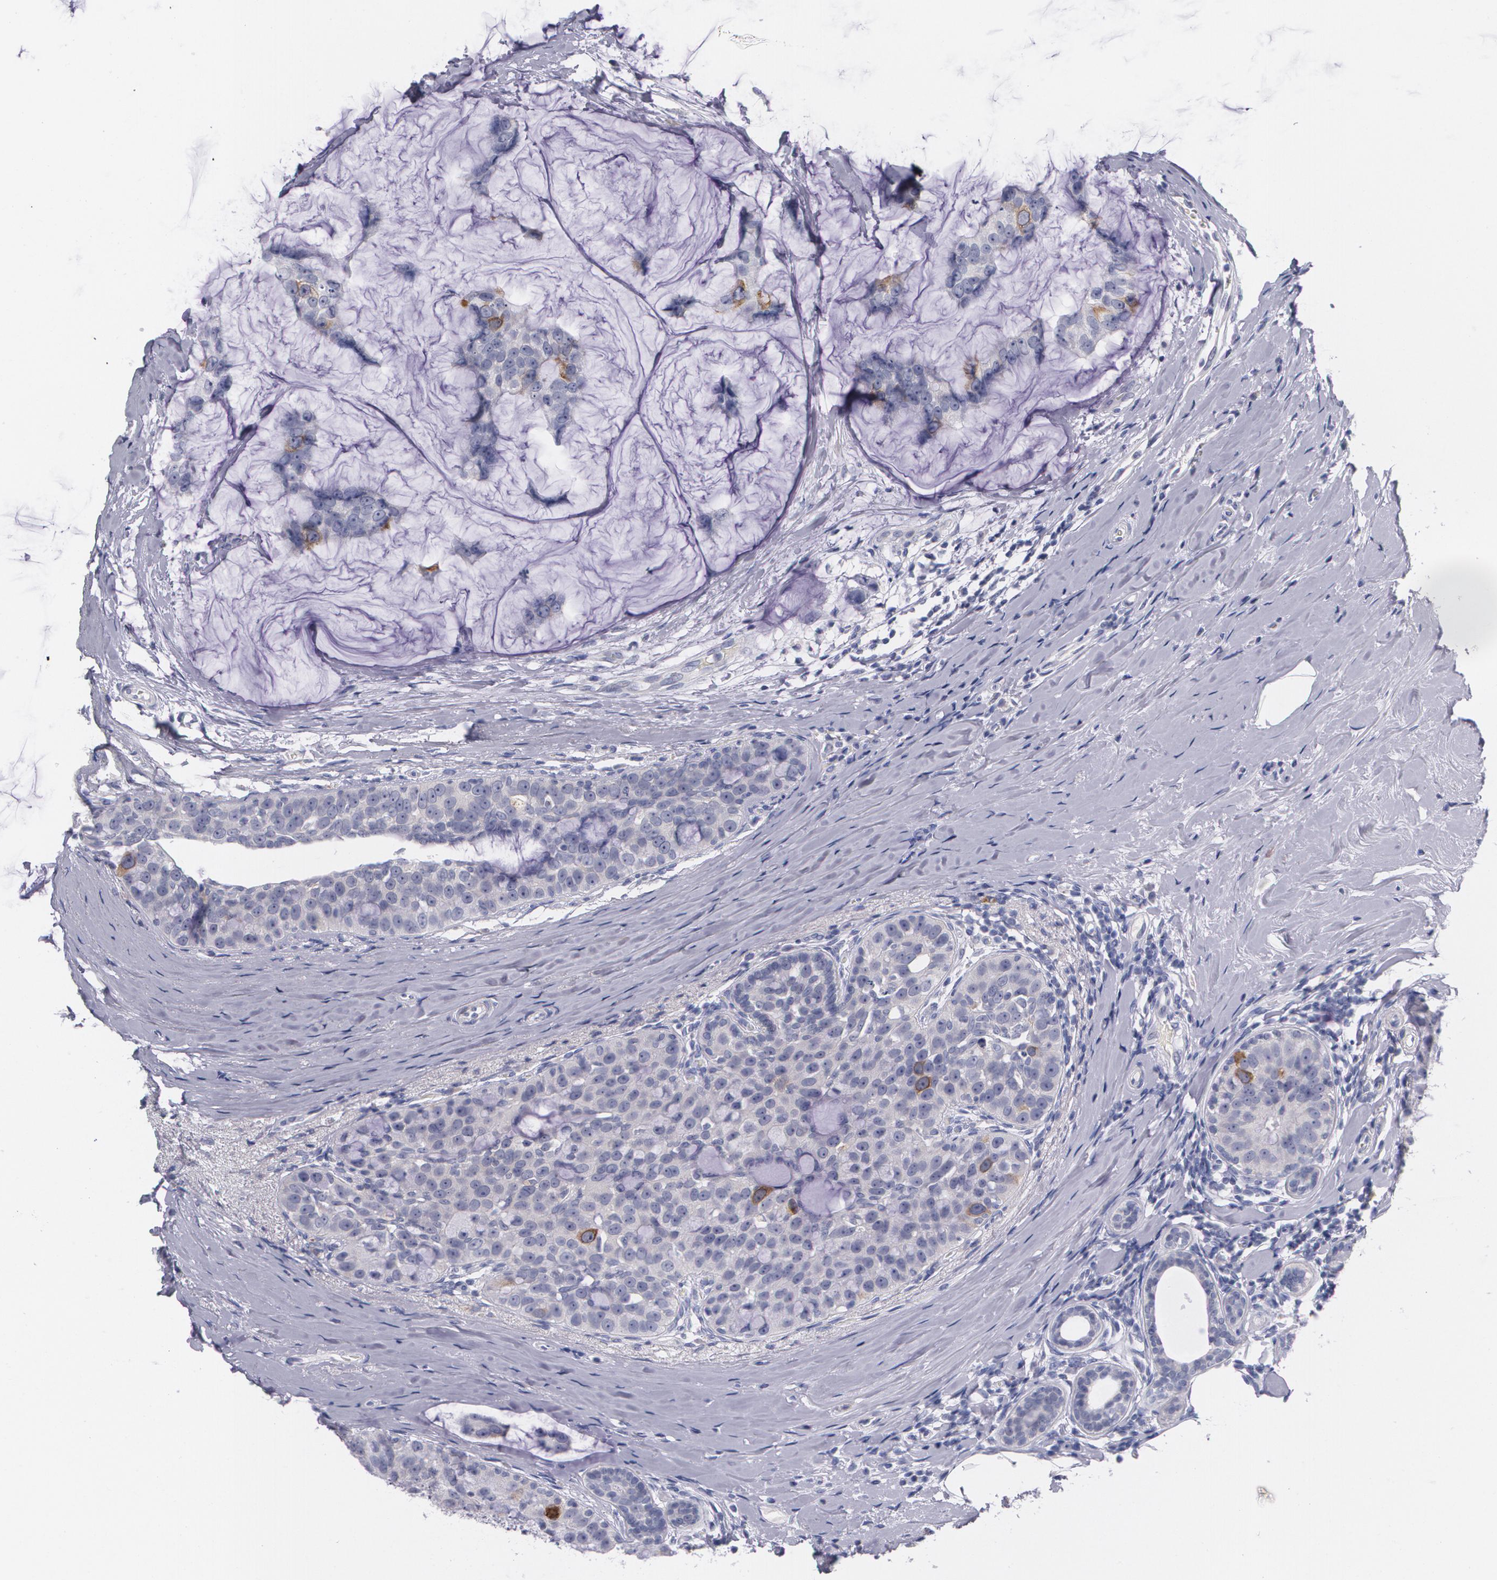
{"staining": {"intensity": "strong", "quantity": "<25%", "location": "cytoplasmic/membranous"}, "tissue": "breast cancer", "cell_type": "Tumor cells", "image_type": "cancer", "snomed": [{"axis": "morphology", "description": "Normal tissue, NOS"}, {"axis": "morphology", "description": "Duct carcinoma"}, {"axis": "topography", "description": "Breast"}], "caption": "Human intraductal carcinoma (breast) stained with a brown dye demonstrates strong cytoplasmic/membranous positive positivity in approximately <25% of tumor cells.", "gene": "HMMR", "patient": {"sex": "female", "age": 50}}